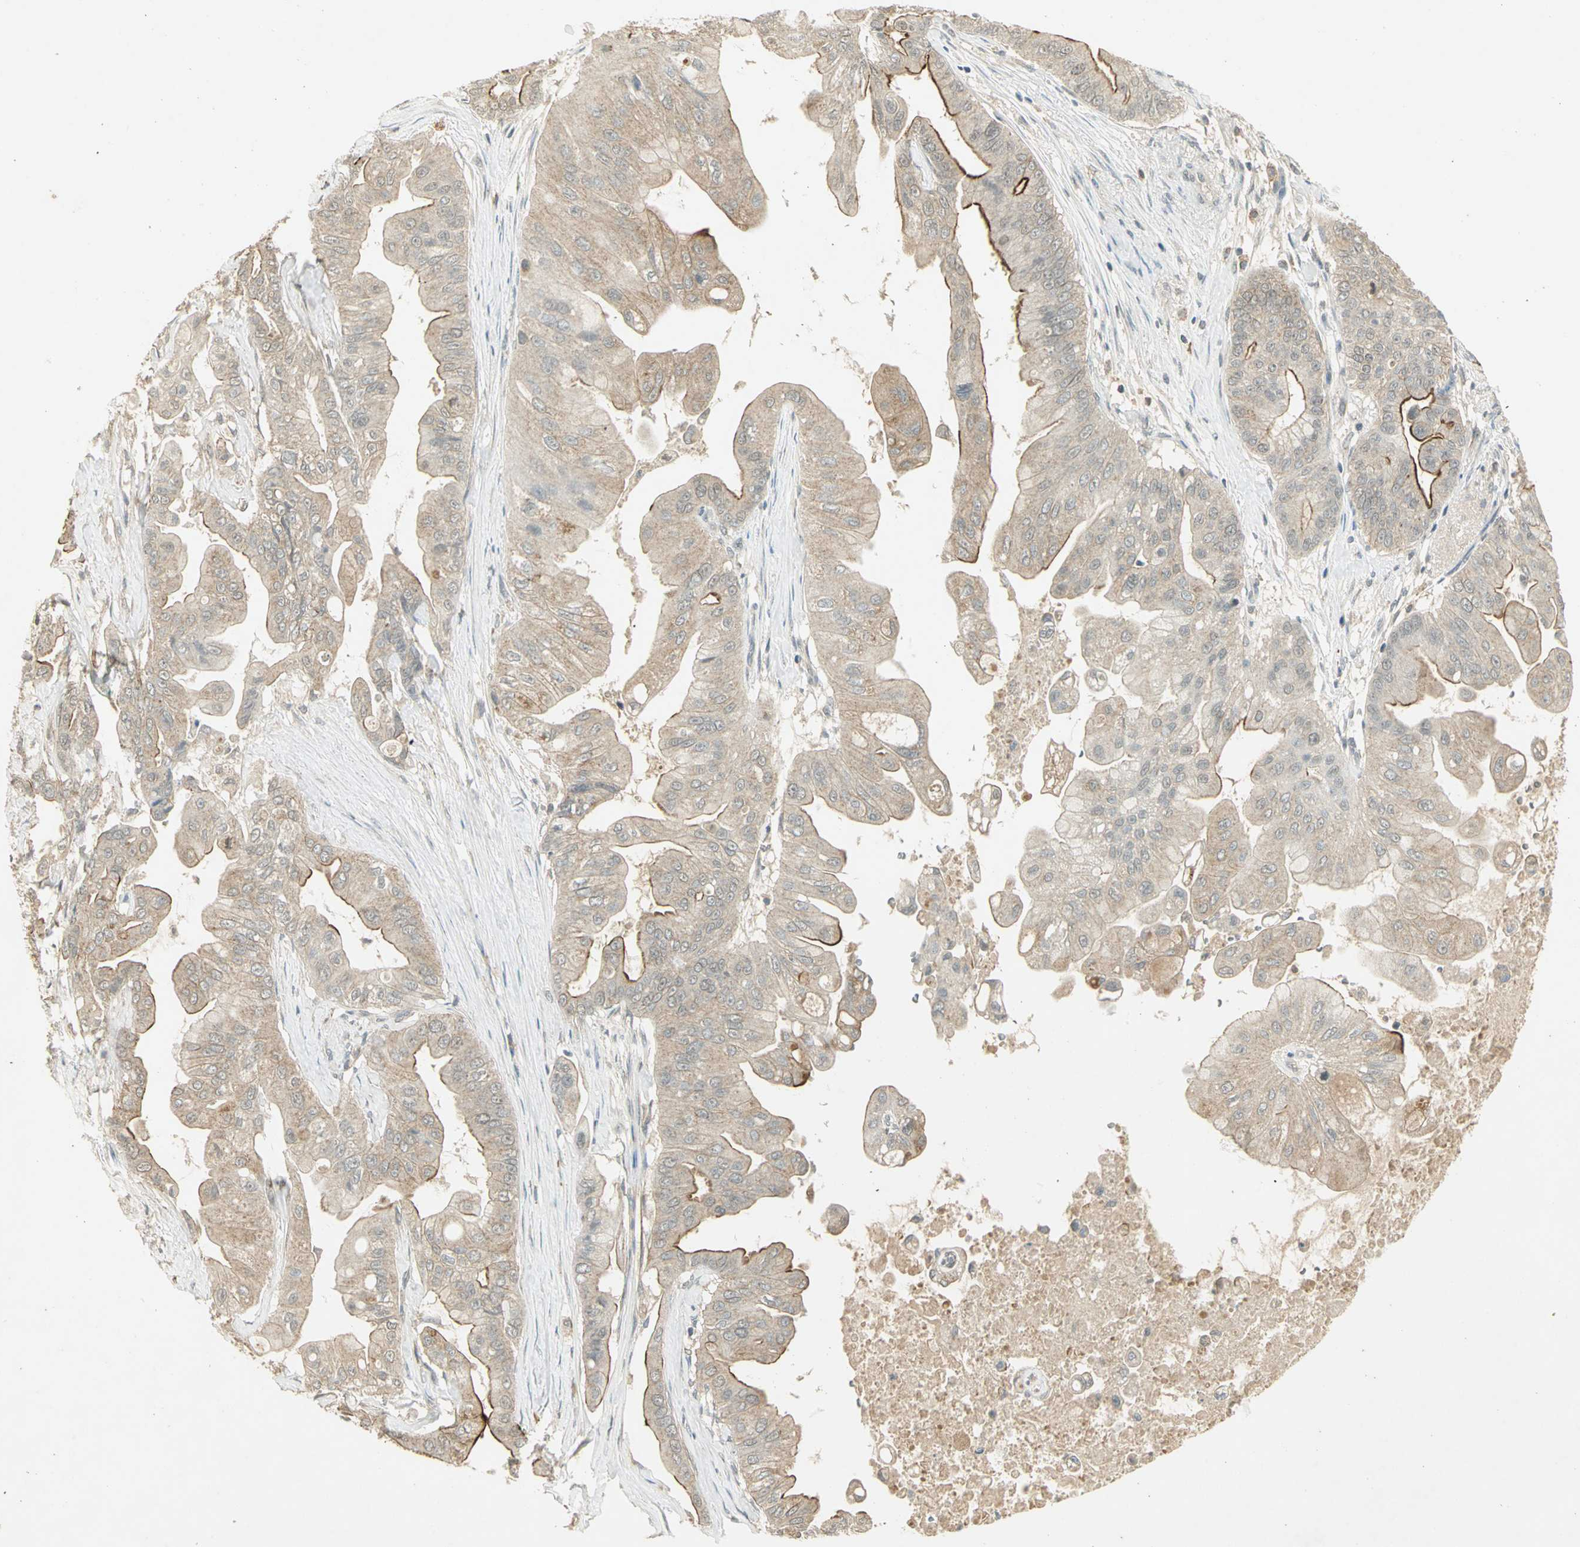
{"staining": {"intensity": "moderate", "quantity": "25%-75%", "location": "cytoplasmic/membranous"}, "tissue": "pancreatic cancer", "cell_type": "Tumor cells", "image_type": "cancer", "snomed": [{"axis": "morphology", "description": "Adenocarcinoma, NOS"}, {"axis": "topography", "description": "Pancreas"}], "caption": "Immunohistochemical staining of pancreatic cancer (adenocarcinoma) exhibits moderate cytoplasmic/membranous protein staining in approximately 25%-75% of tumor cells.", "gene": "KEAP1", "patient": {"sex": "female", "age": 75}}